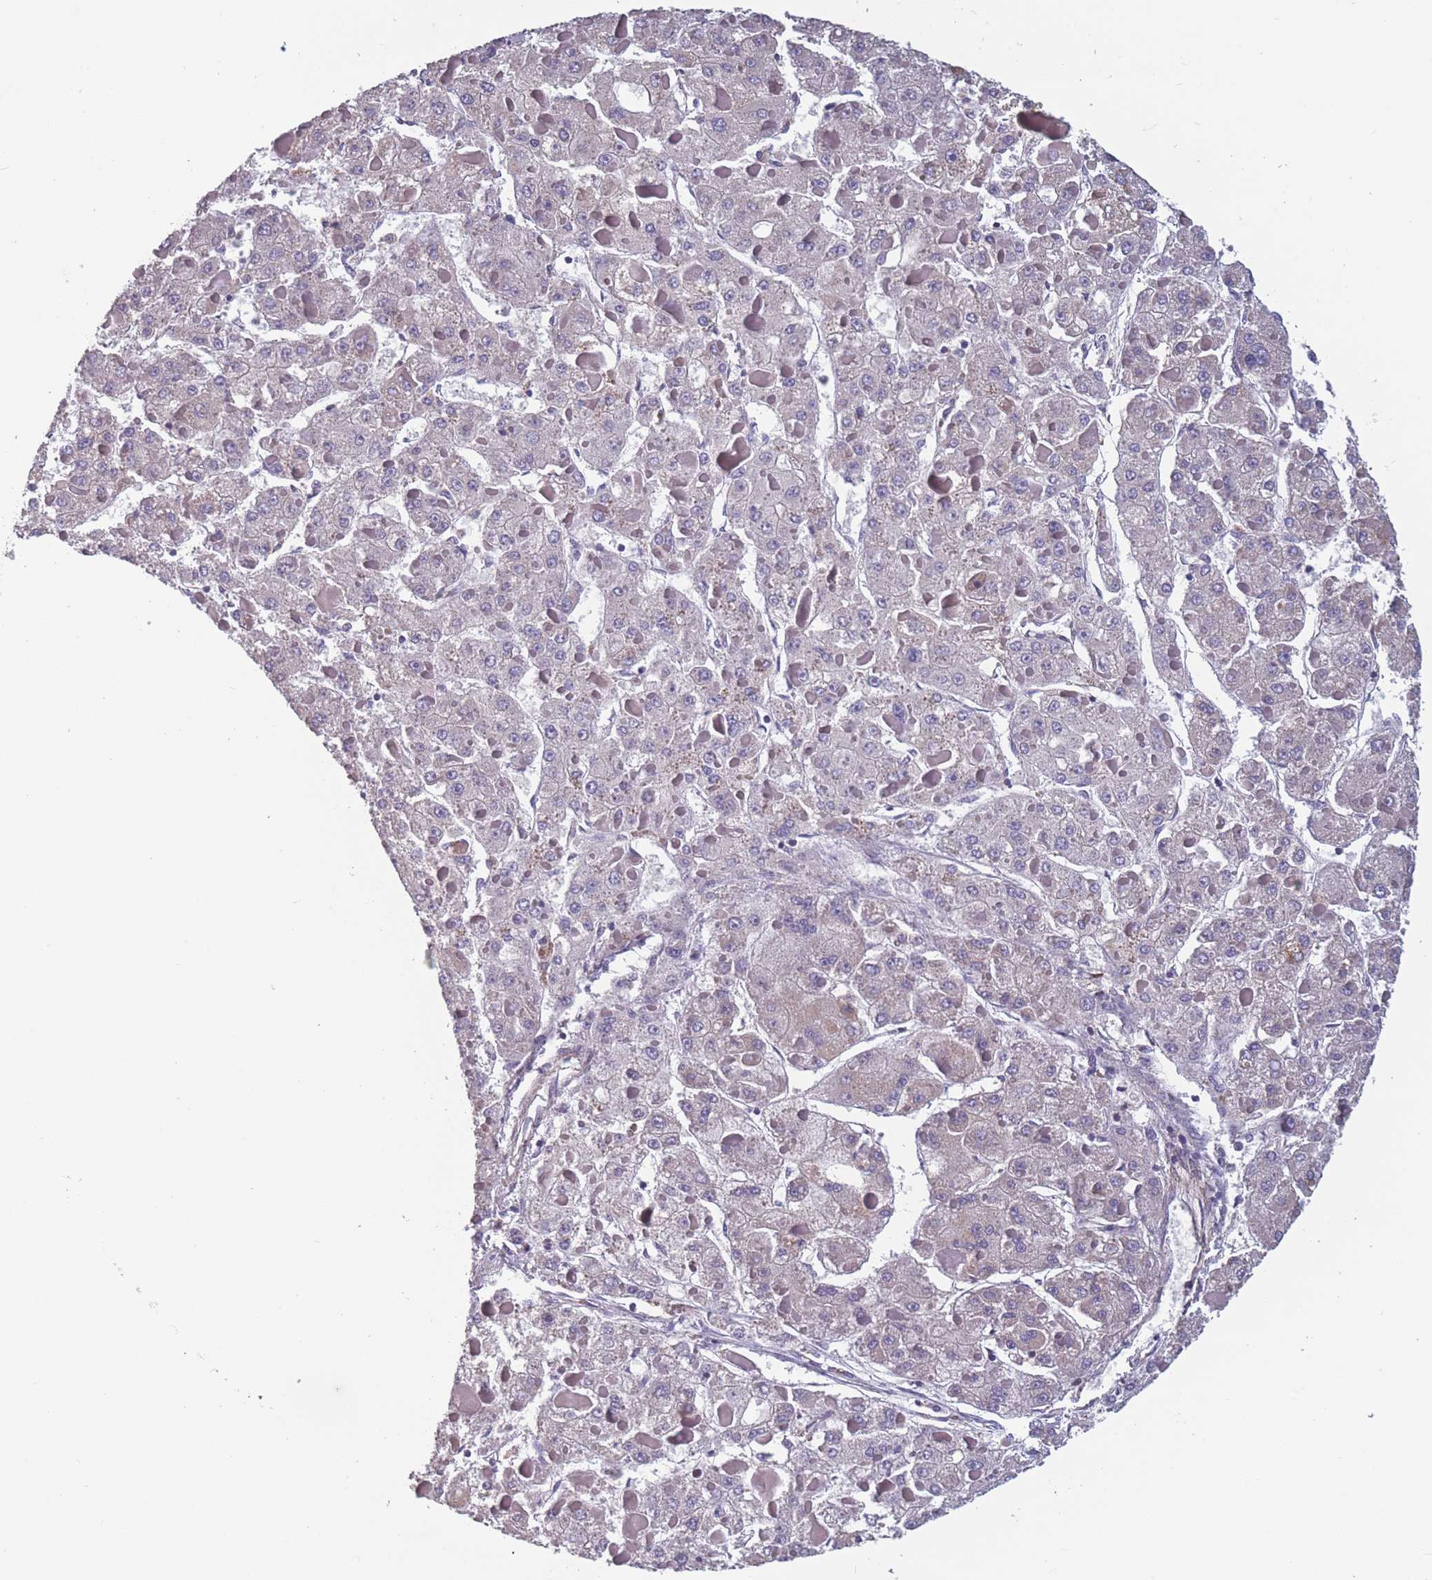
{"staining": {"intensity": "weak", "quantity": "<25%", "location": "cytoplasmic/membranous"}, "tissue": "liver cancer", "cell_type": "Tumor cells", "image_type": "cancer", "snomed": [{"axis": "morphology", "description": "Carcinoma, Hepatocellular, NOS"}, {"axis": "topography", "description": "Liver"}], "caption": "Protein analysis of hepatocellular carcinoma (liver) exhibits no significant expression in tumor cells.", "gene": "TOMM40L", "patient": {"sex": "female", "age": 73}}